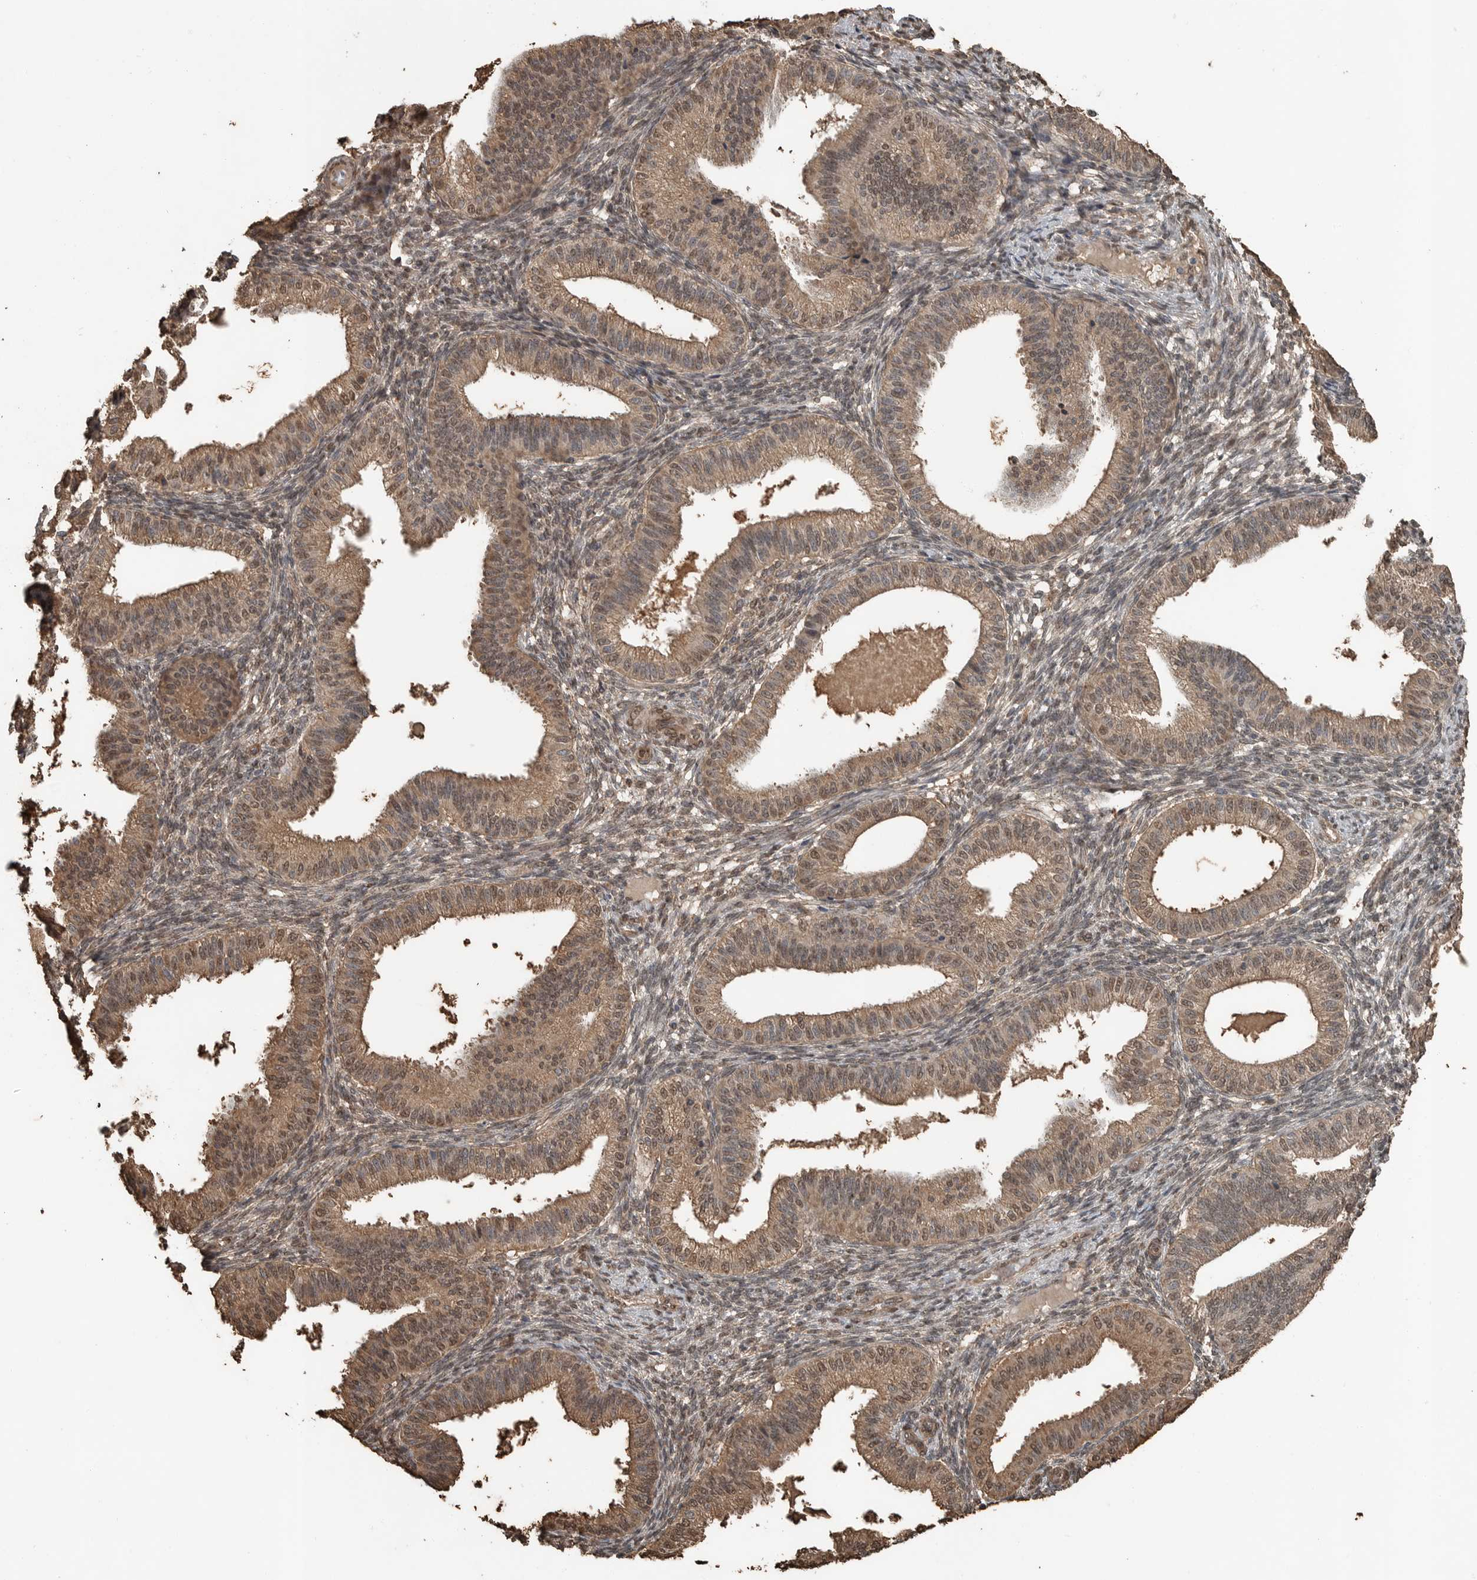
{"staining": {"intensity": "weak", "quantity": ">75%", "location": "cytoplasmic/membranous,nuclear"}, "tissue": "endometrium", "cell_type": "Cells in endometrial stroma", "image_type": "normal", "snomed": [{"axis": "morphology", "description": "Normal tissue, NOS"}, {"axis": "topography", "description": "Endometrium"}], "caption": "Brown immunohistochemical staining in normal endometrium exhibits weak cytoplasmic/membranous,nuclear staining in about >75% of cells in endometrial stroma. (IHC, brightfield microscopy, high magnification).", "gene": "BLZF1", "patient": {"sex": "female", "age": 39}}